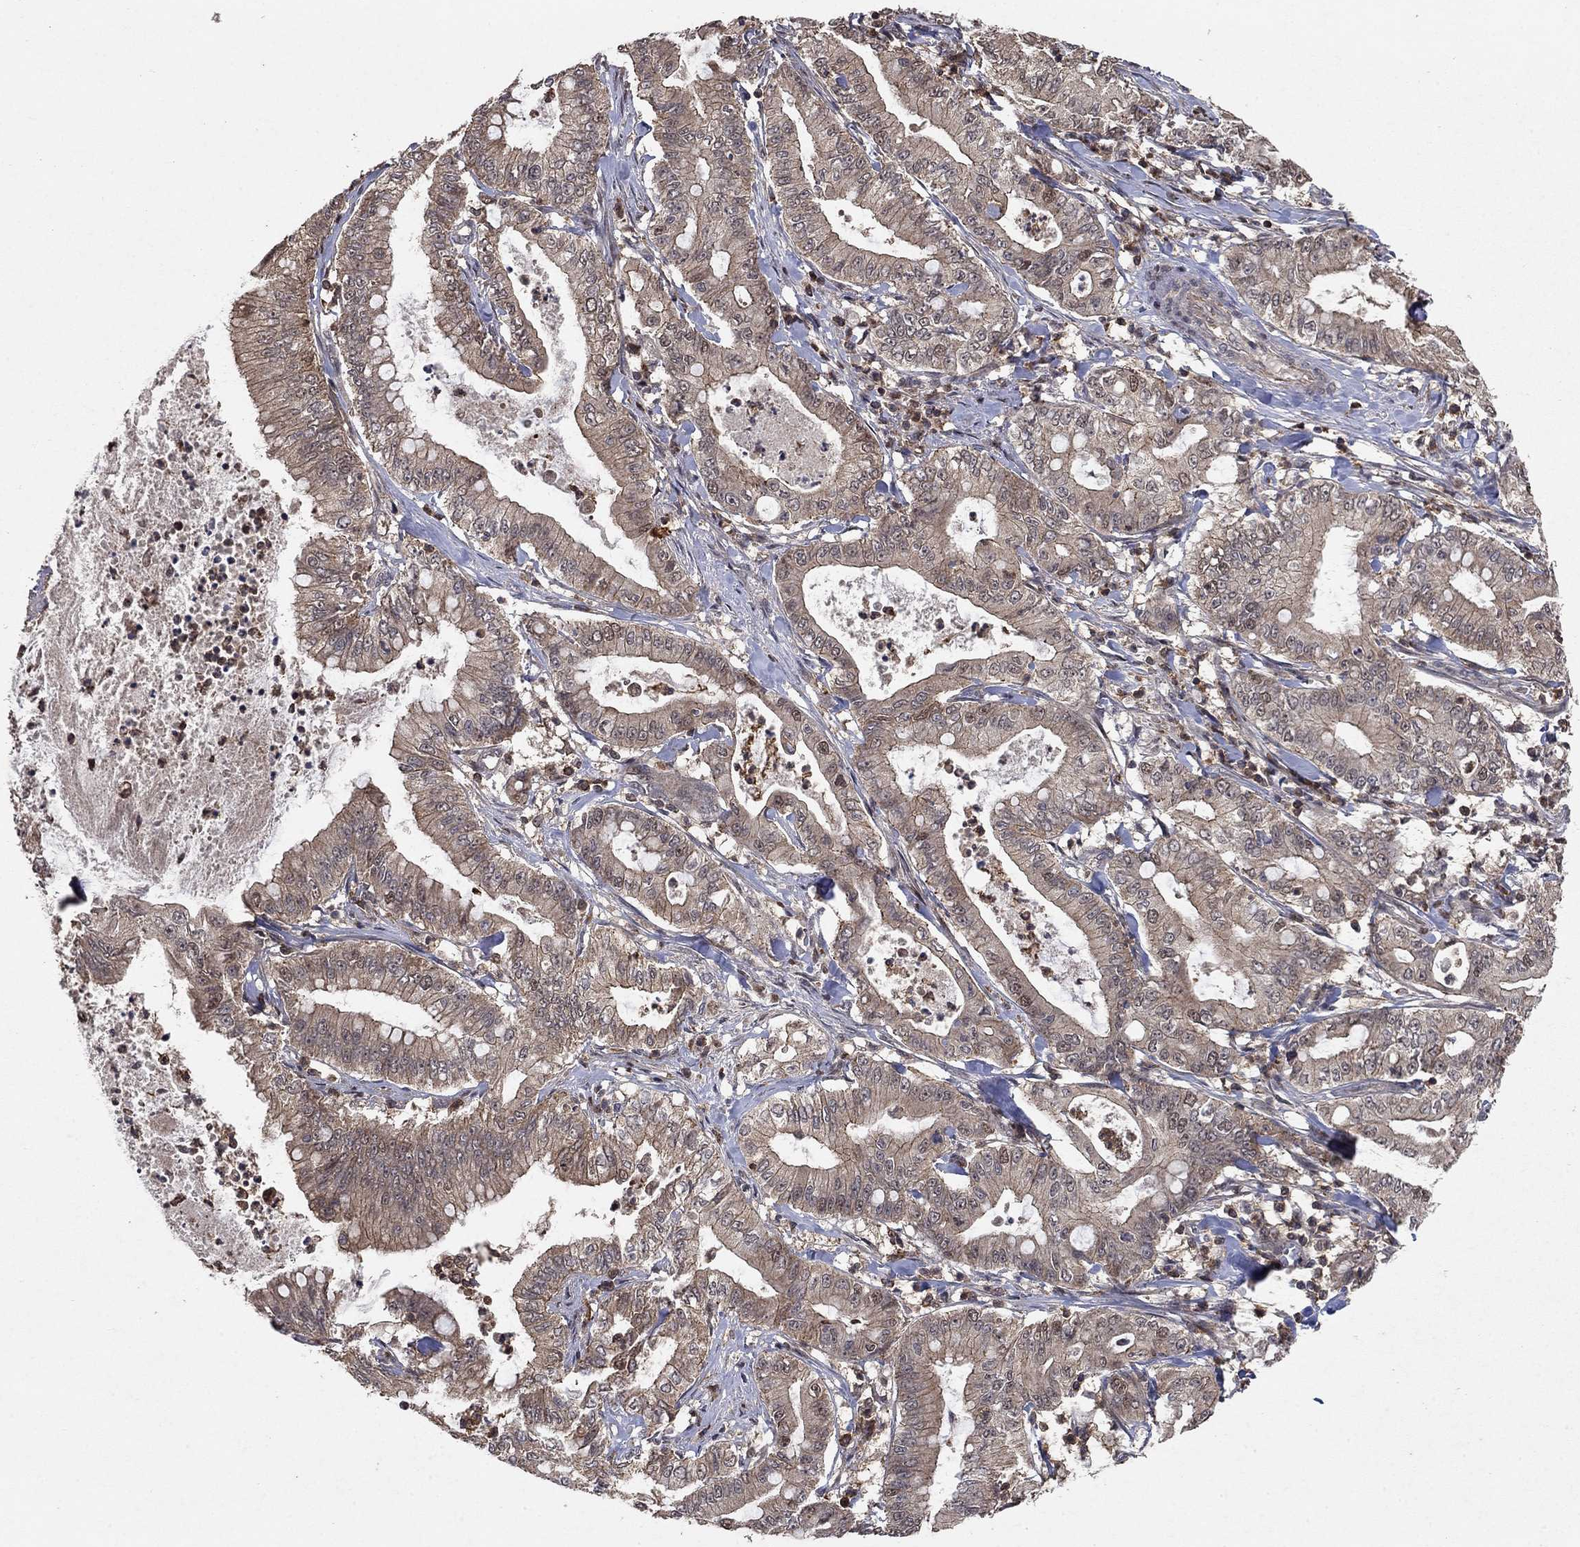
{"staining": {"intensity": "weak", "quantity": ">75%", "location": "cytoplasmic/membranous"}, "tissue": "pancreatic cancer", "cell_type": "Tumor cells", "image_type": "cancer", "snomed": [{"axis": "morphology", "description": "Adenocarcinoma, NOS"}, {"axis": "topography", "description": "Pancreas"}], "caption": "A high-resolution photomicrograph shows IHC staining of adenocarcinoma (pancreatic), which demonstrates weak cytoplasmic/membranous positivity in about >75% of tumor cells.", "gene": "CCDC66", "patient": {"sex": "male", "age": 71}}